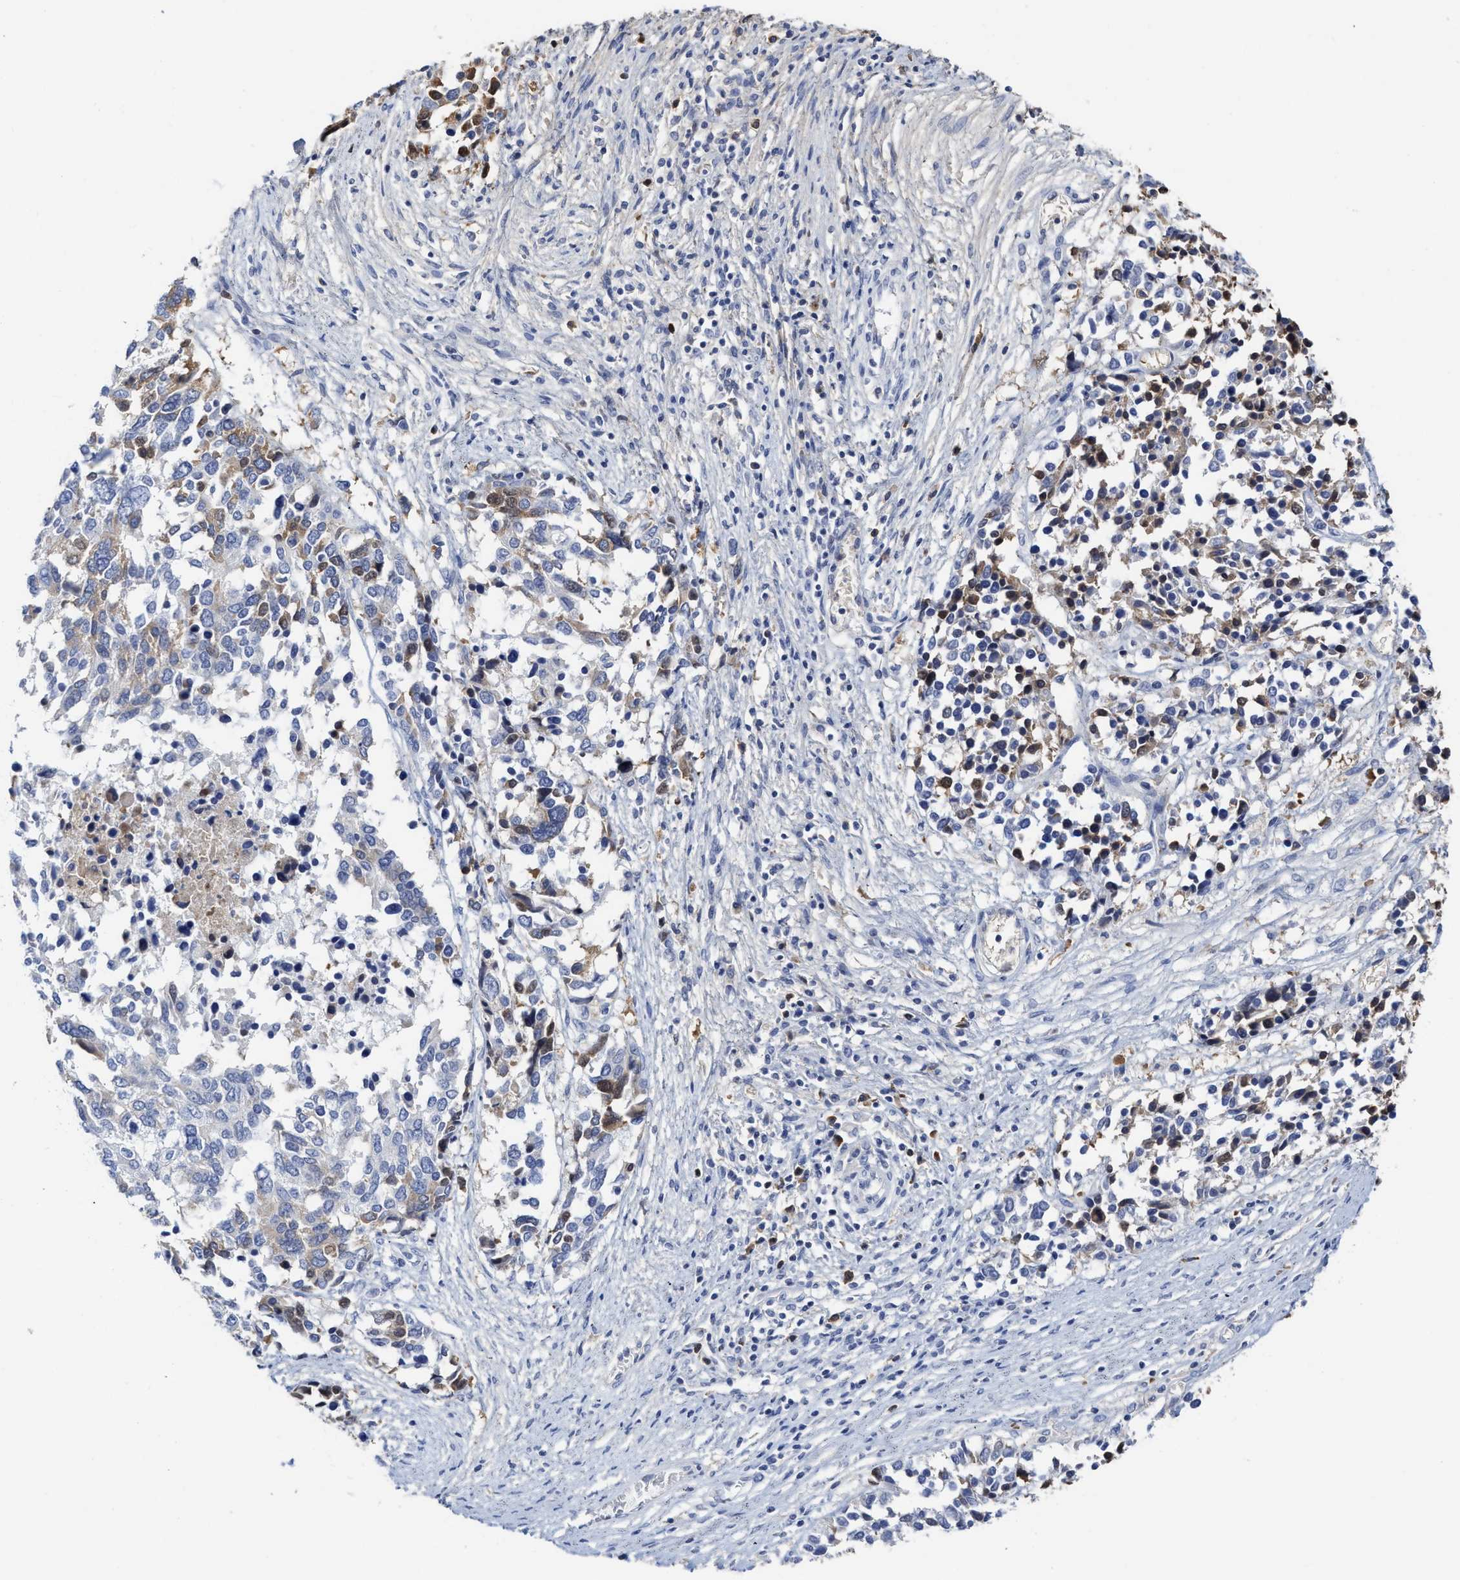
{"staining": {"intensity": "weak", "quantity": "<25%", "location": "cytoplasmic/membranous"}, "tissue": "ovarian cancer", "cell_type": "Tumor cells", "image_type": "cancer", "snomed": [{"axis": "morphology", "description": "Cystadenocarcinoma, serous, NOS"}, {"axis": "topography", "description": "Ovary"}], "caption": "A histopathology image of human ovarian cancer (serous cystadenocarcinoma) is negative for staining in tumor cells. Brightfield microscopy of immunohistochemistry (IHC) stained with DAB (brown) and hematoxylin (blue), captured at high magnification.", "gene": "C2", "patient": {"sex": "female", "age": 44}}